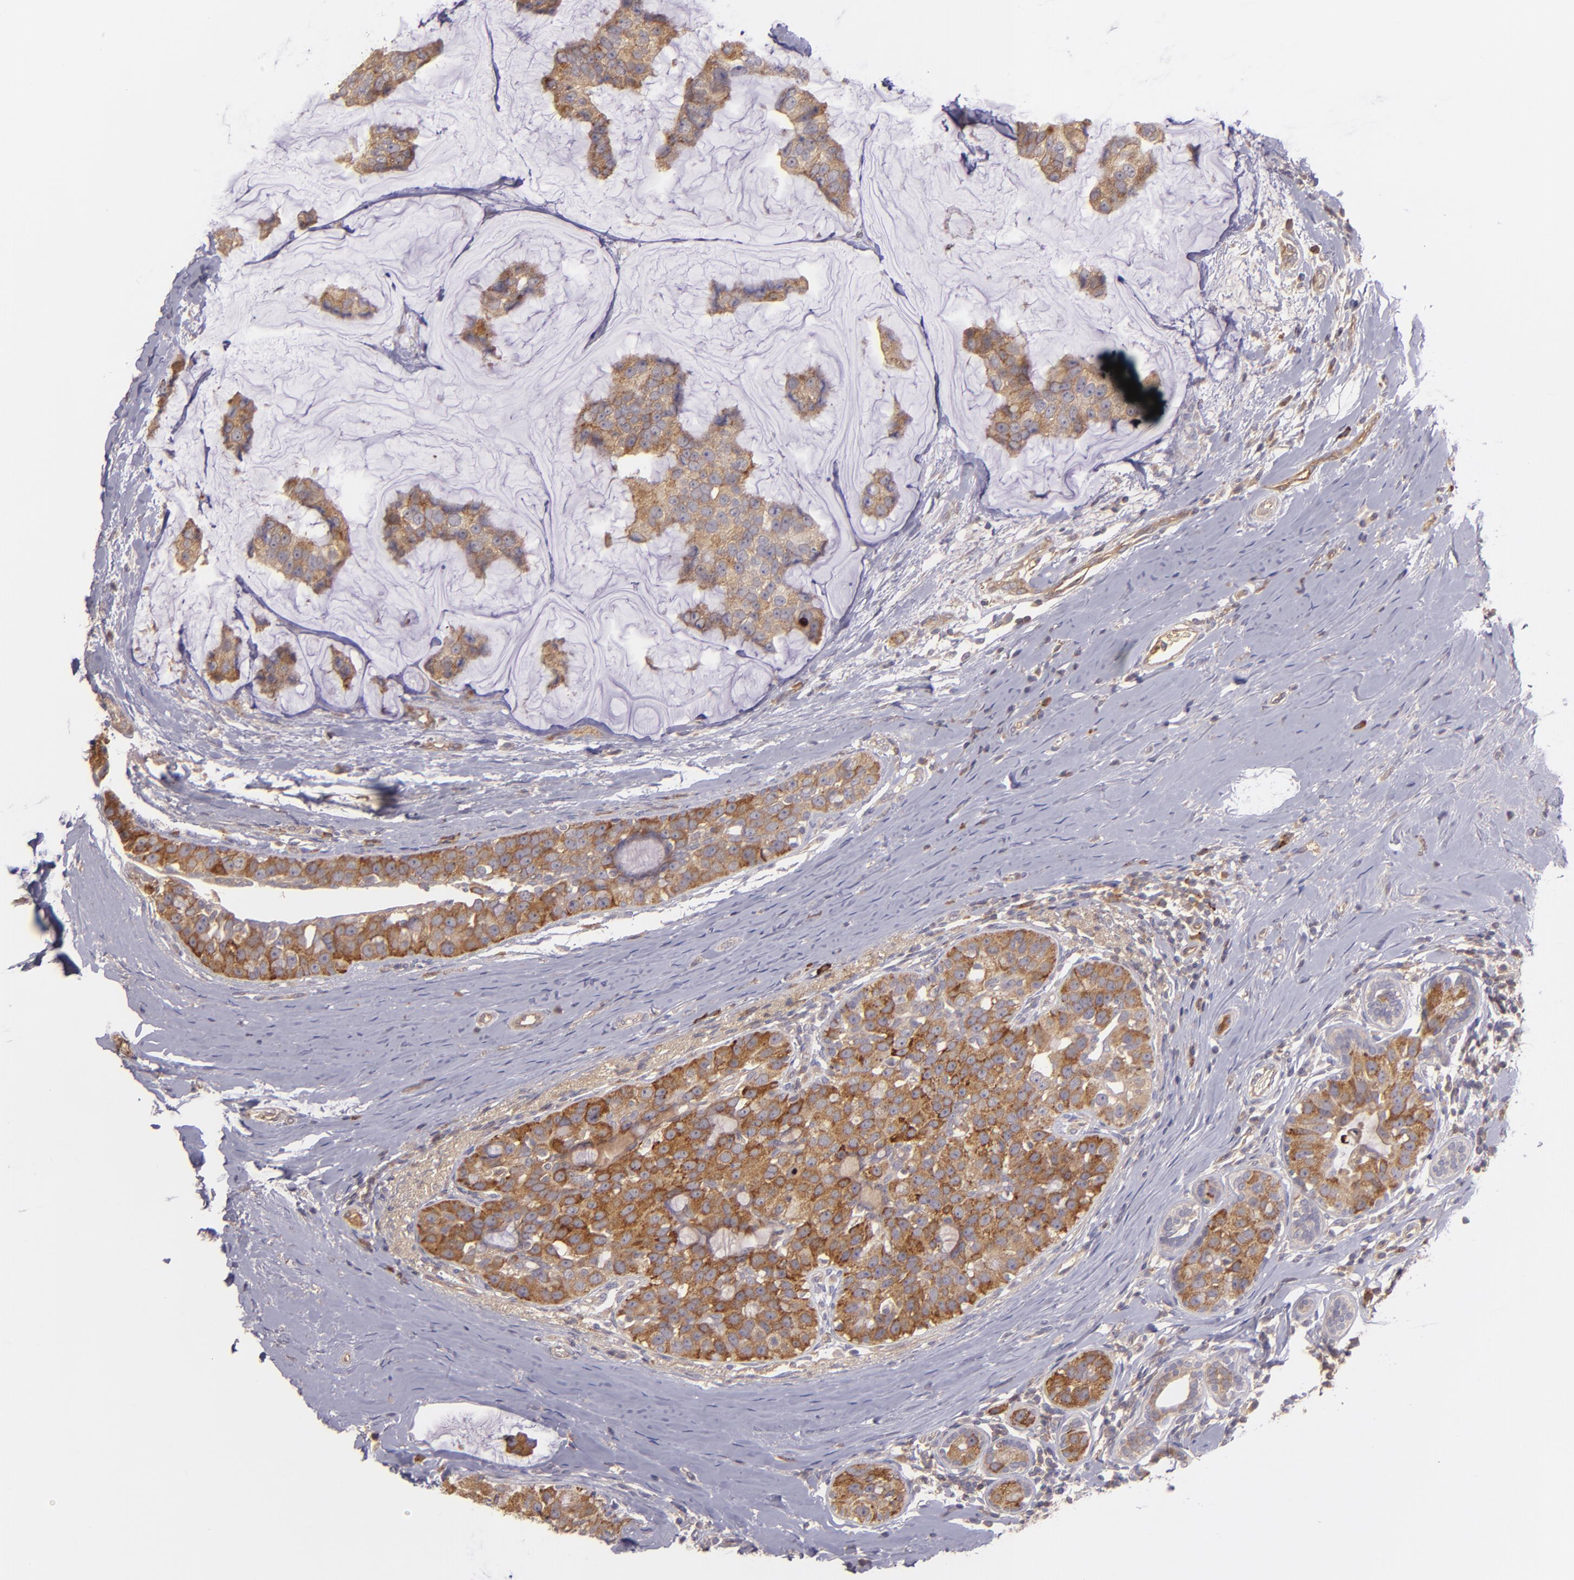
{"staining": {"intensity": "strong", "quantity": ">75%", "location": "cytoplasmic/membranous"}, "tissue": "breast cancer", "cell_type": "Tumor cells", "image_type": "cancer", "snomed": [{"axis": "morphology", "description": "Normal tissue, NOS"}, {"axis": "morphology", "description": "Duct carcinoma"}, {"axis": "topography", "description": "Breast"}], "caption": "Breast cancer stained with immunohistochemistry (IHC) reveals strong cytoplasmic/membranous expression in approximately >75% of tumor cells. (Stains: DAB in brown, nuclei in blue, Microscopy: brightfield microscopy at high magnification).", "gene": "ECE1", "patient": {"sex": "female", "age": 50}}